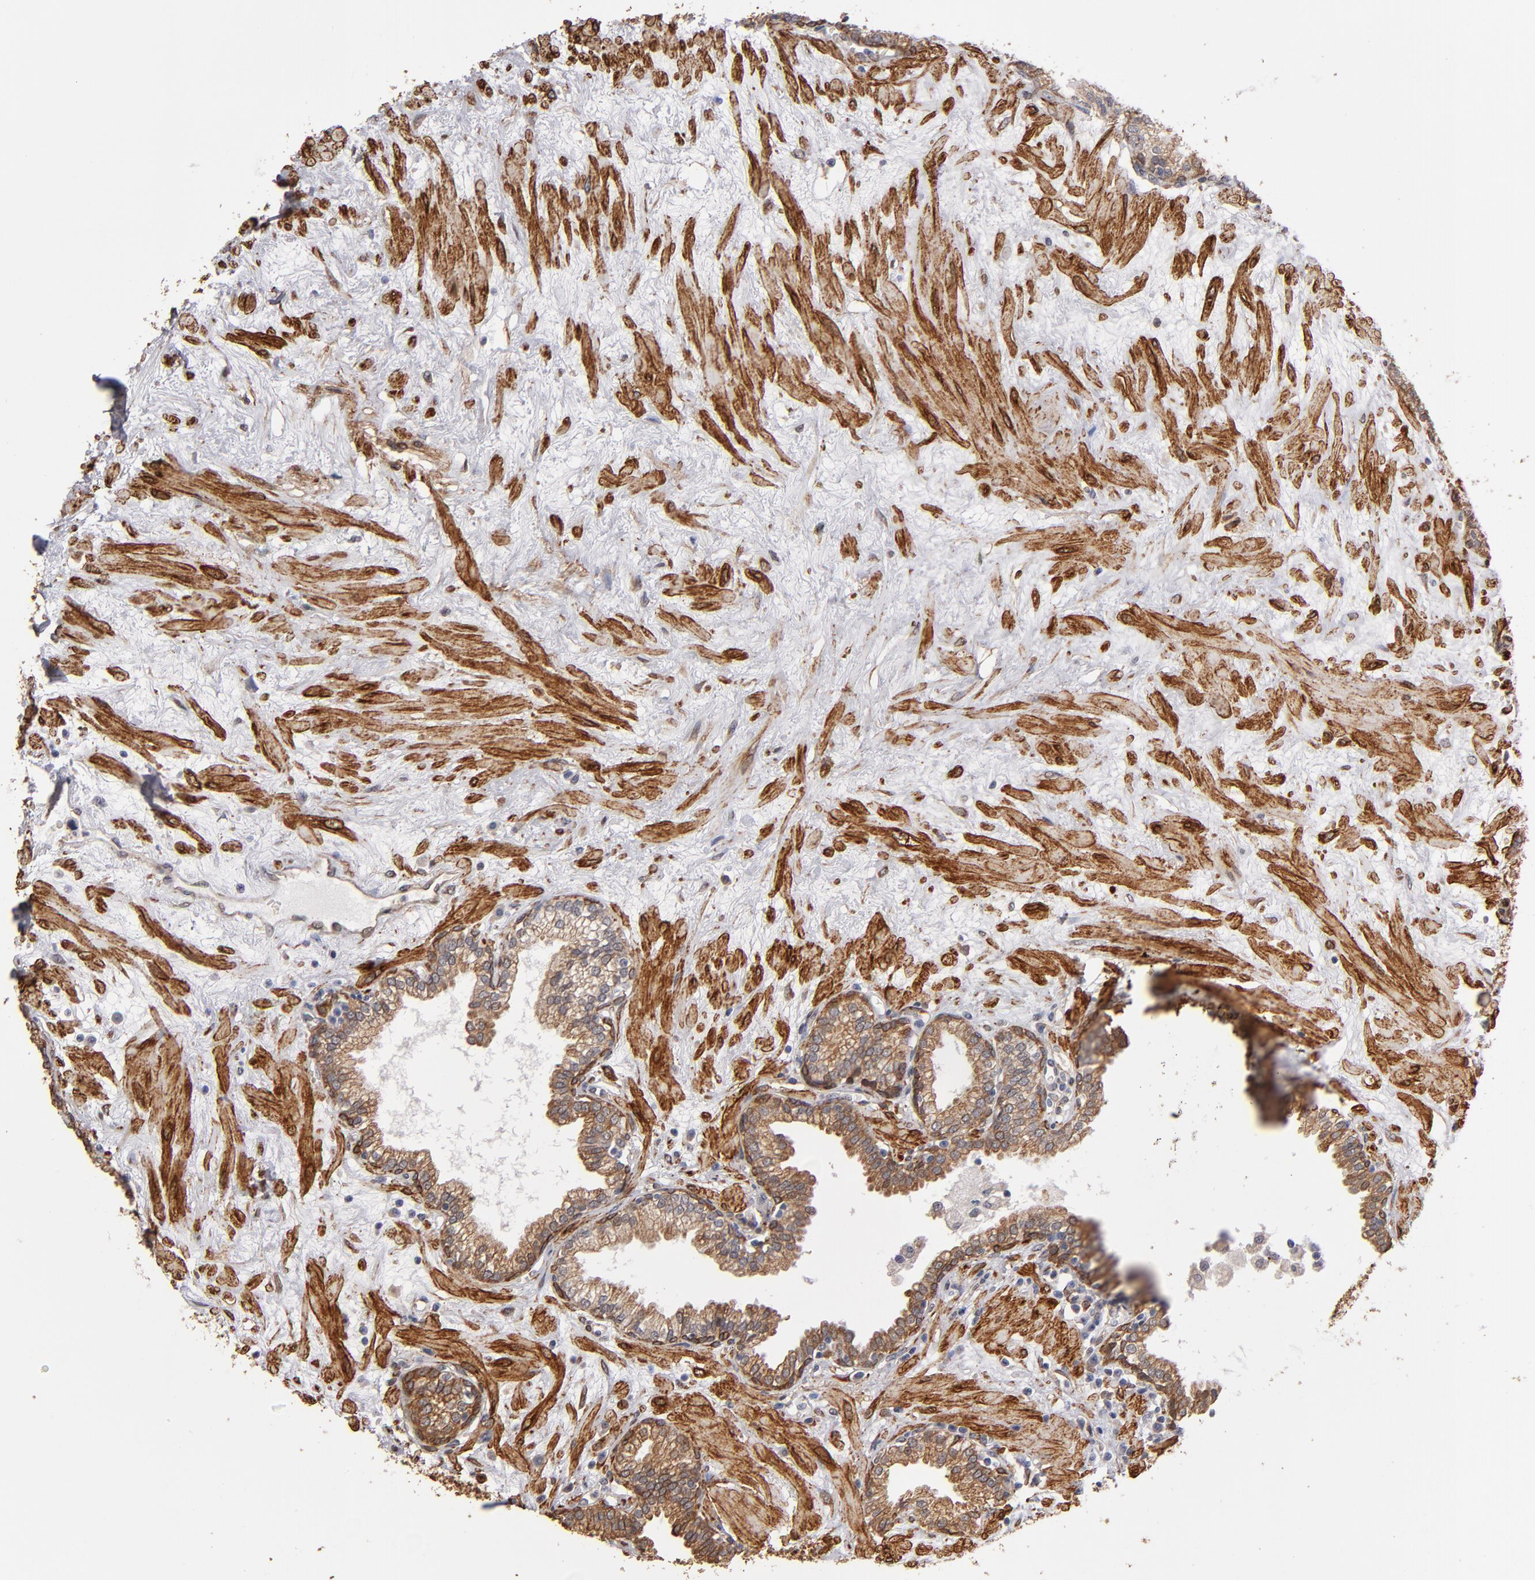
{"staining": {"intensity": "moderate", "quantity": "25%-75%", "location": "cytoplasmic/membranous"}, "tissue": "prostate", "cell_type": "Glandular cells", "image_type": "normal", "snomed": [{"axis": "morphology", "description": "Normal tissue, NOS"}, {"axis": "topography", "description": "Prostate"}], "caption": "A photomicrograph showing moderate cytoplasmic/membranous staining in about 25%-75% of glandular cells in benign prostate, as visualized by brown immunohistochemical staining.", "gene": "PGRMC1", "patient": {"sex": "male", "age": 64}}